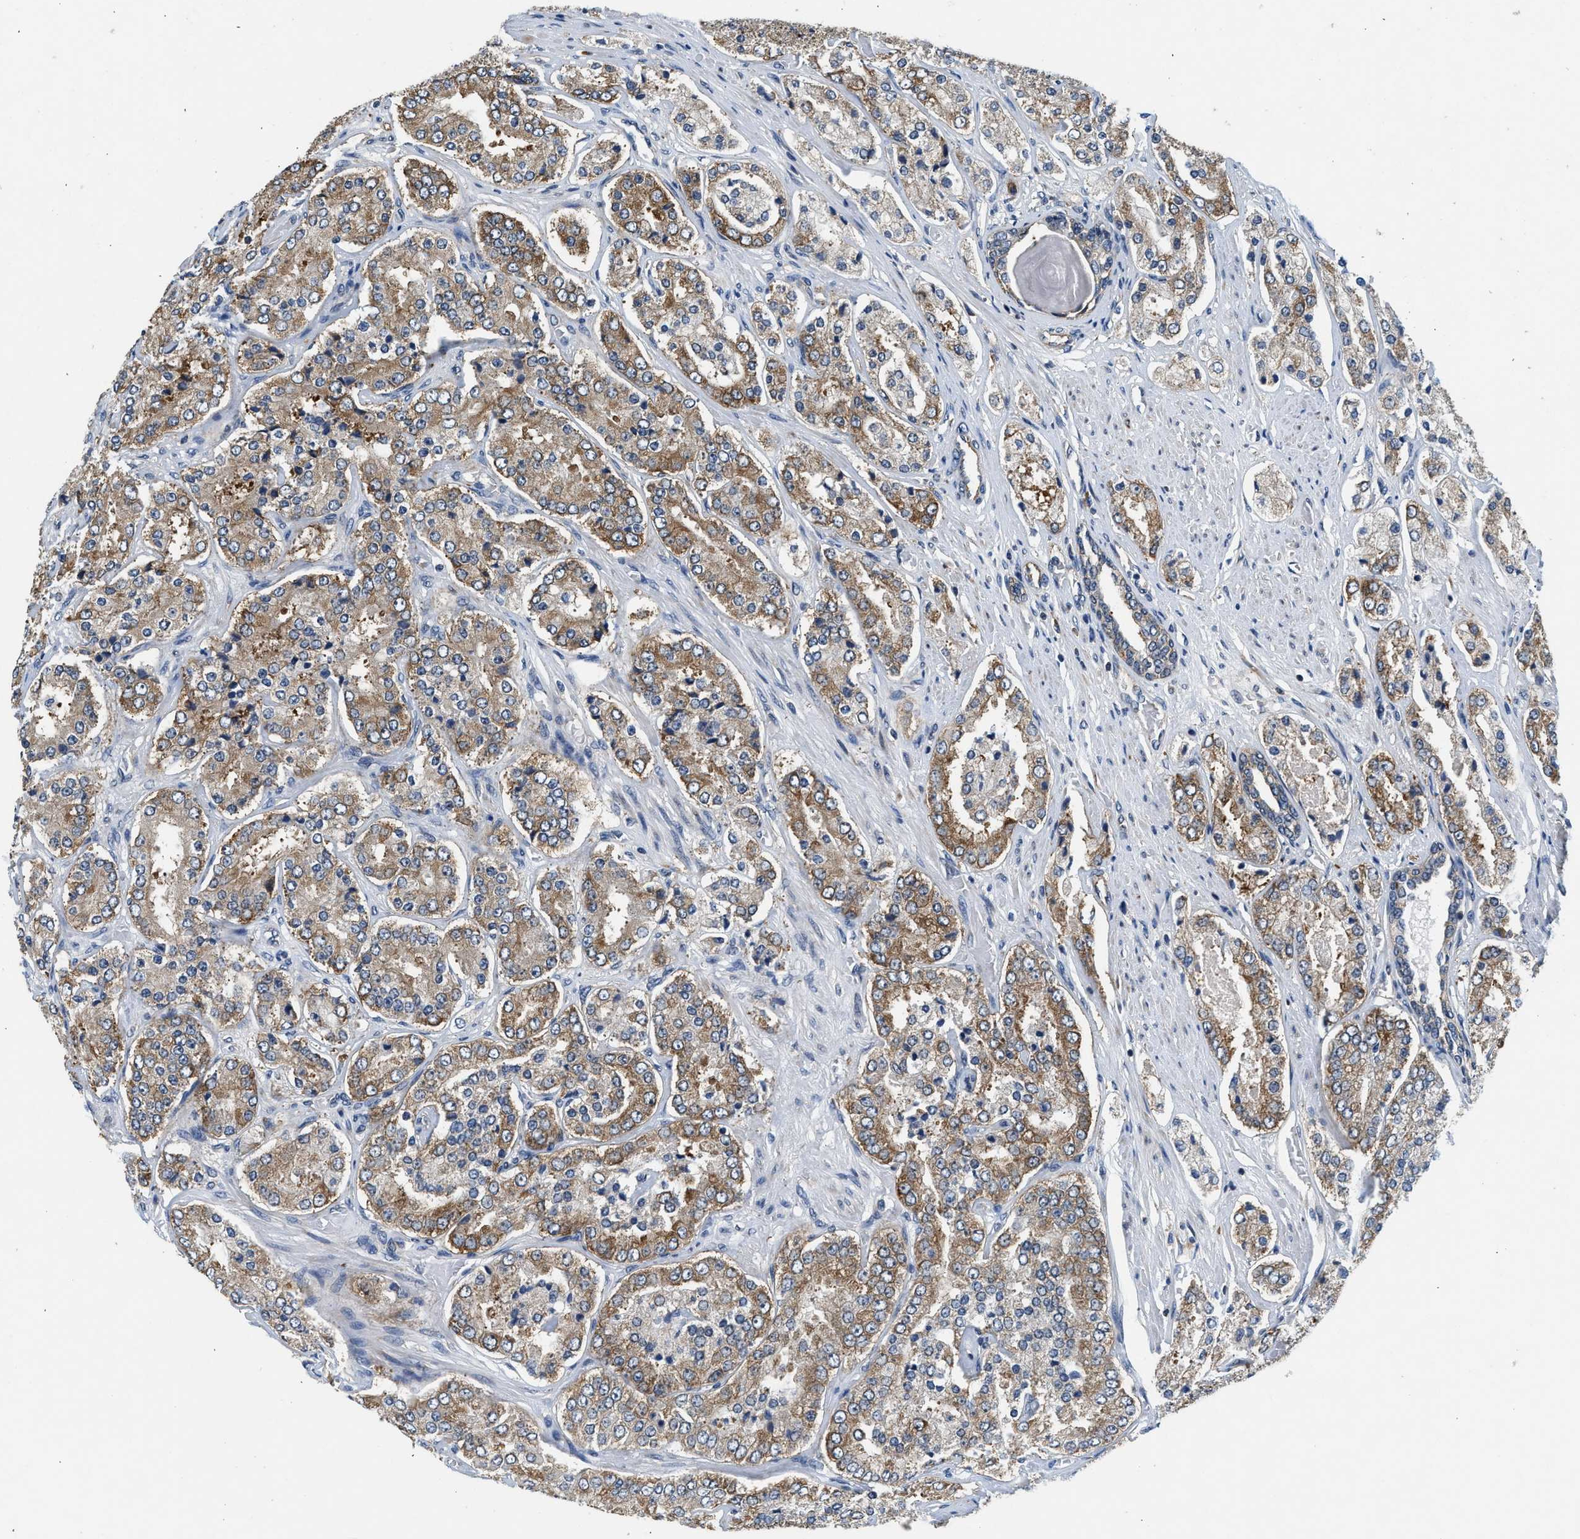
{"staining": {"intensity": "moderate", "quantity": "25%-75%", "location": "cytoplasmic/membranous"}, "tissue": "prostate cancer", "cell_type": "Tumor cells", "image_type": "cancer", "snomed": [{"axis": "morphology", "description": "Adenocarcinoma, High grade"}, {"axis": "topography", "description": "Prostate"}], "caption": "Immunohistochemical staining of adenocarcinoma (high-grade) (prostate) shows medium levels of moderate cytoplasmic/membranous protein expression in approximately 25%-75% of tumor cells.", "gene": "PA2G4", "patient": {"sex": "male", "age": 65}}